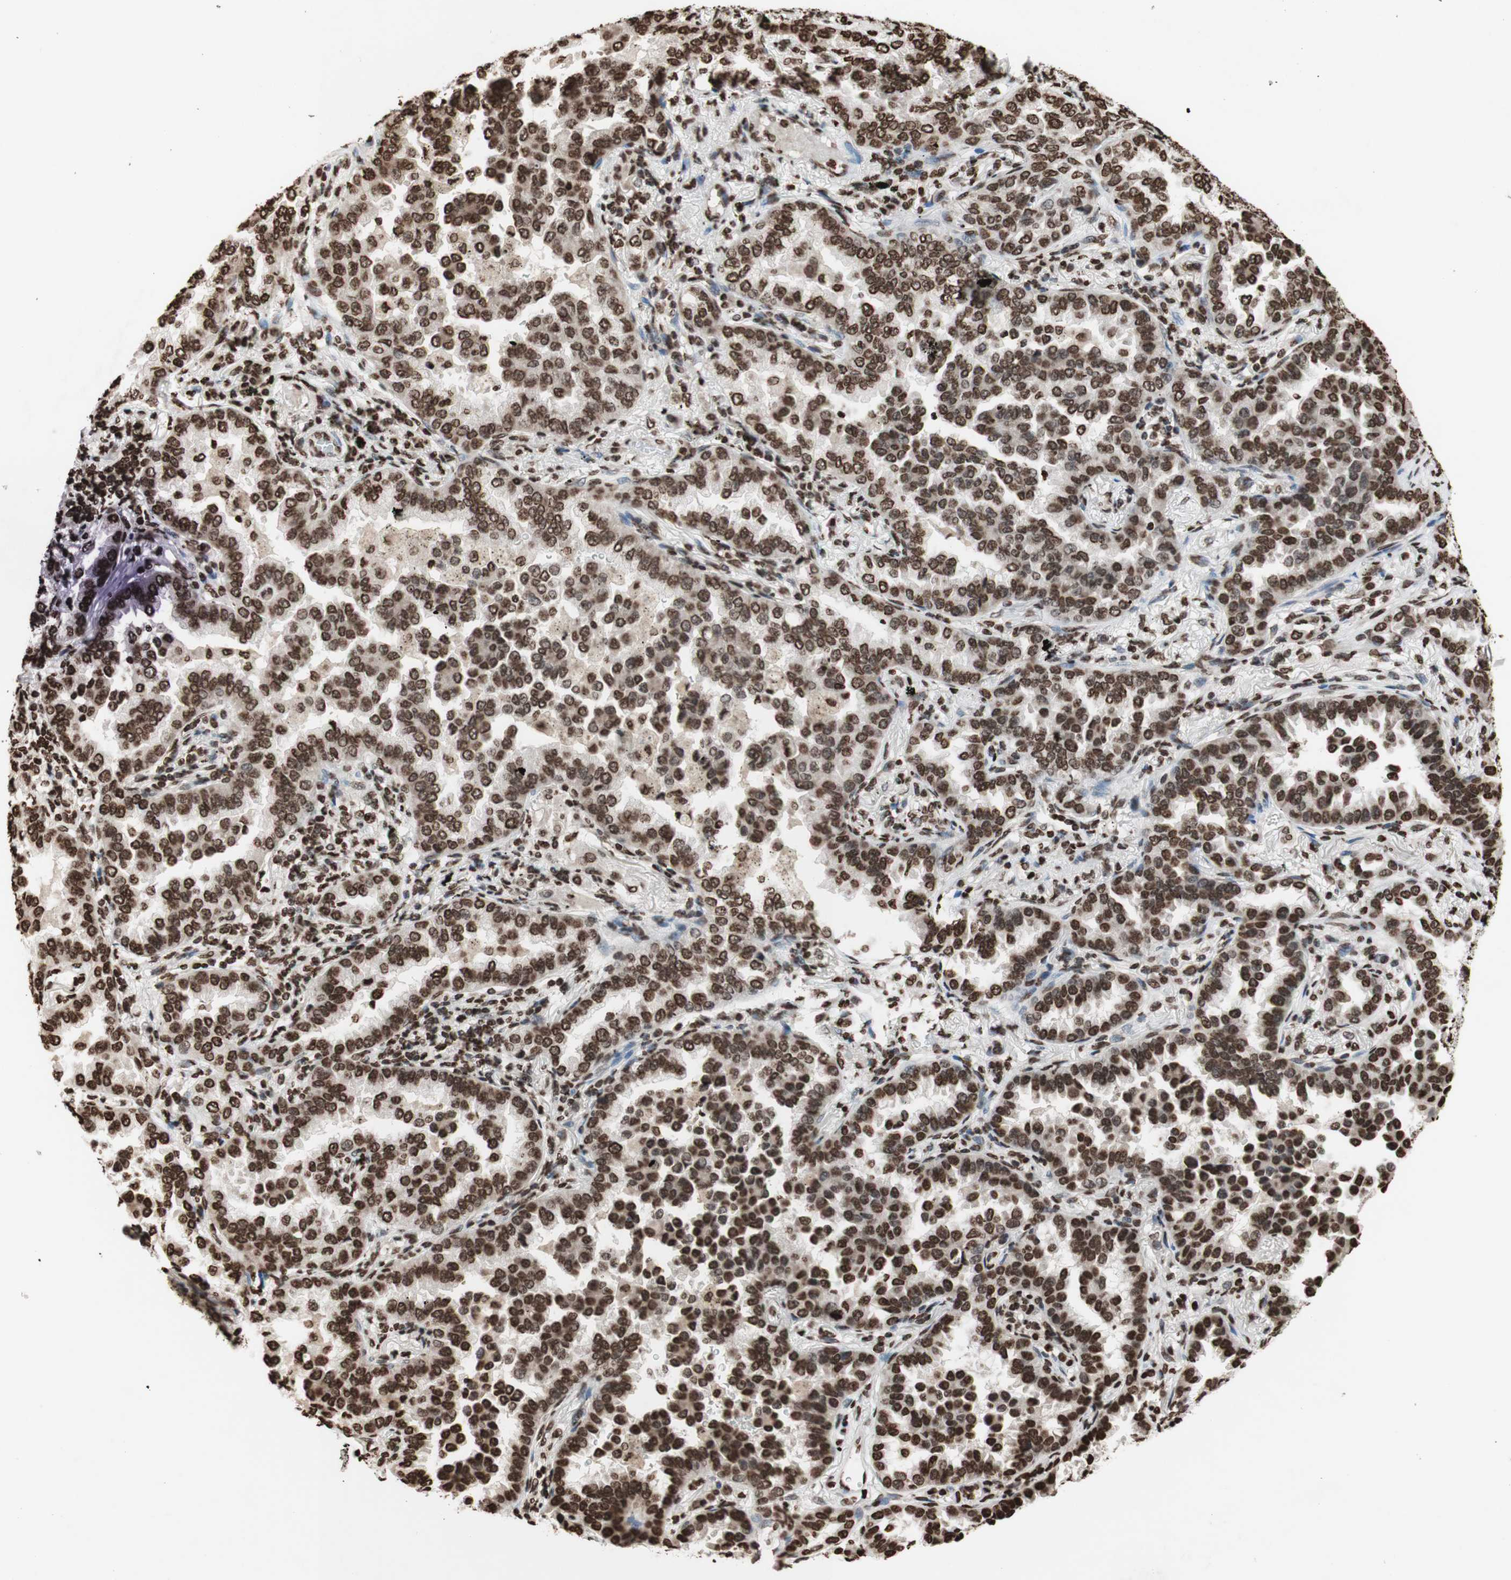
{"staining": {"intensity": "strong", "quantity": ">75%", "location": "nuclear"}, "tissue": "lung cancer", "cell_type": "Tumor cells", "image_type": "cancer", "snomed": [{"axis": "morphology", "description": "Normal tissue, NOS"}, {"axis": "morphology", "description": "Adenocarcinoma, NOS"}, {"axis": "topography", "description": "Lung"}], "caption": "Immunohistochemical staining of human lung adenocarcinoma displays high levels of strong nuclear protein positivity in about >75% of tumor cells.", "gene": "NCOA3", "patient": {"sex": "male", "age": 59}}